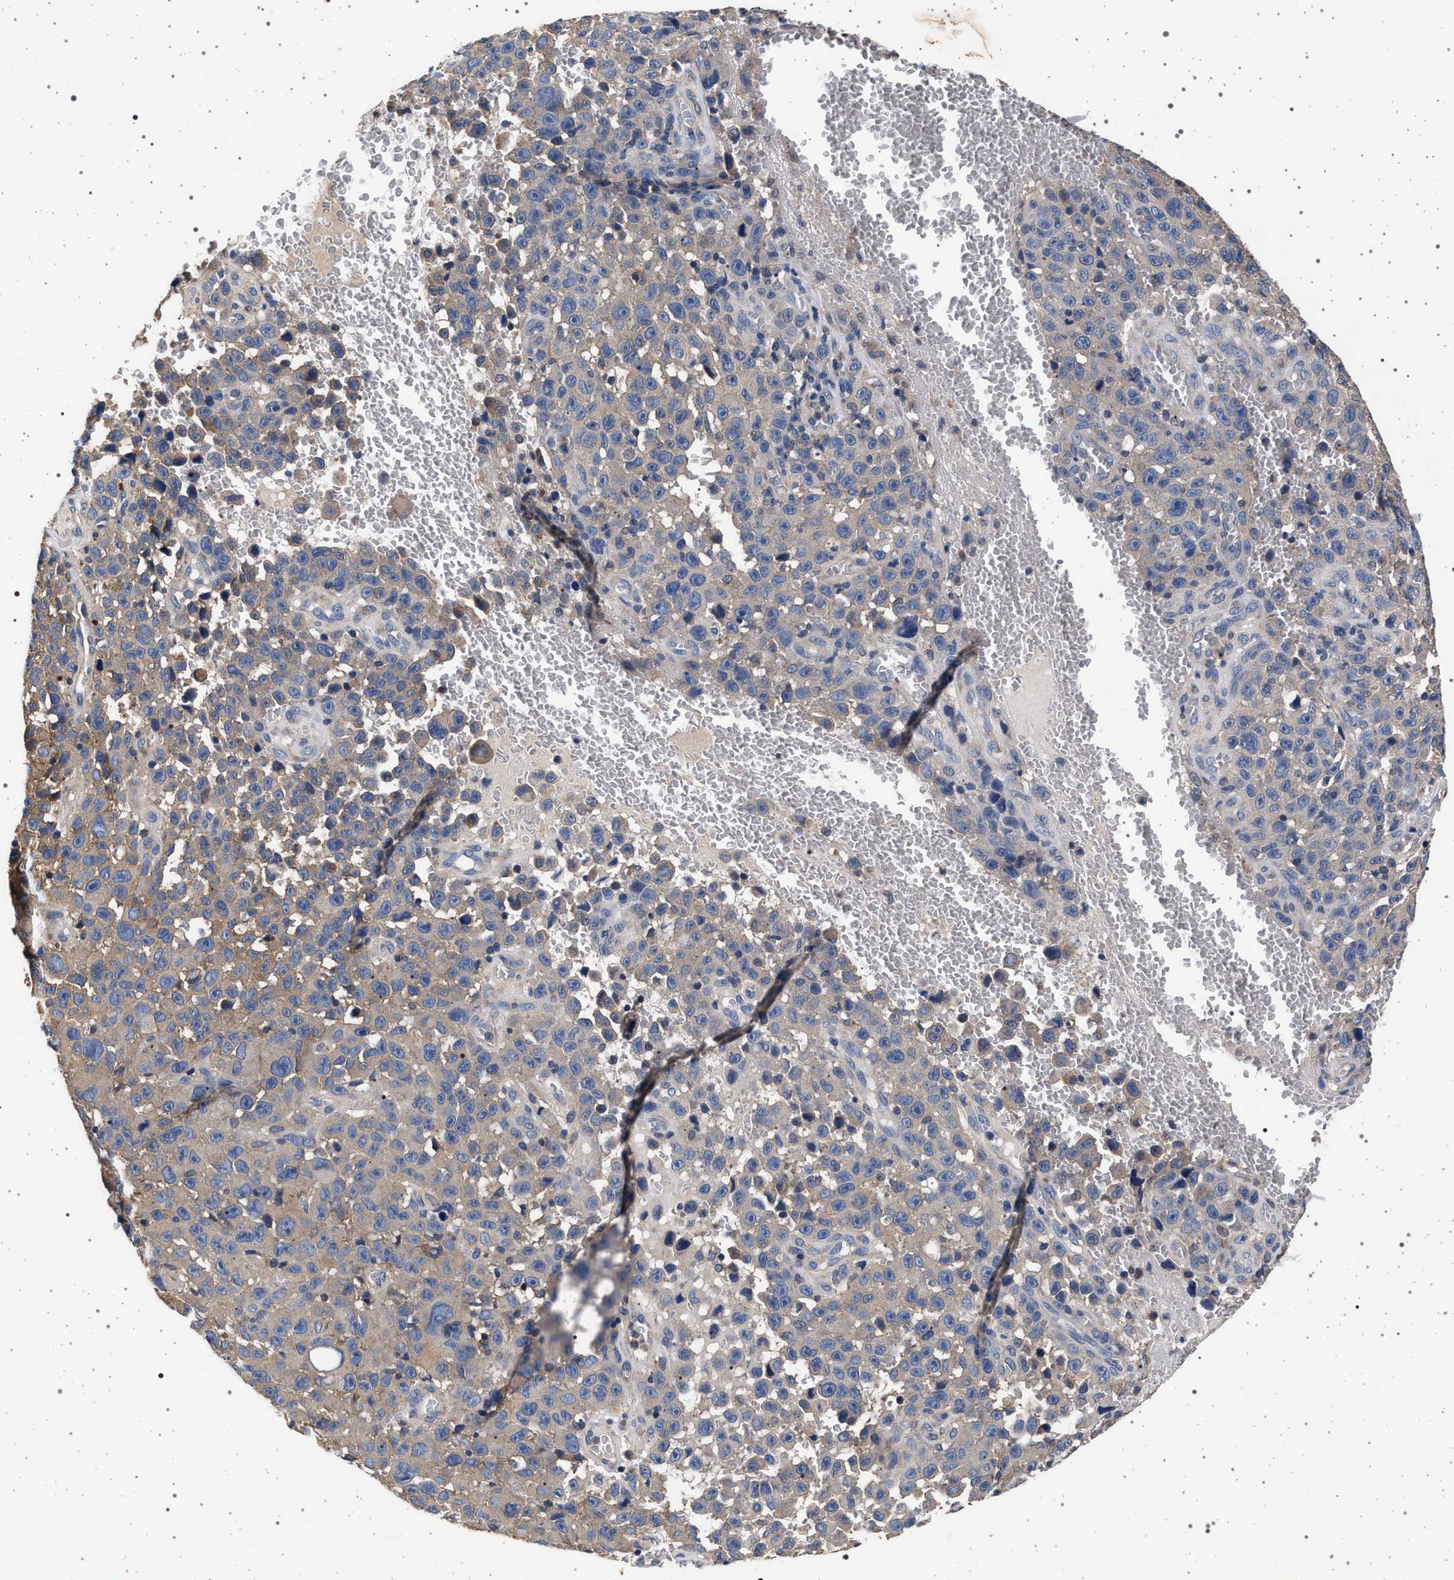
{"staining": {"intensity": "weak", "quantity": "<25%", "location": "cytoplasmic/membranous"}, "tissue": "melanoma", "cell_type": "Tumor cells", "image_type": "cancer", "snomed": [{"axis": "morphology", "description": "Malignant melanoma, NOS"}, {"axis": "topography", "description": "Skin"}], "caption": "Tumor cells are negative for brown protein staining in malignant melanoma.", "gene": "MAP3K2", "patient": {"sex": "female", "age": 82}}